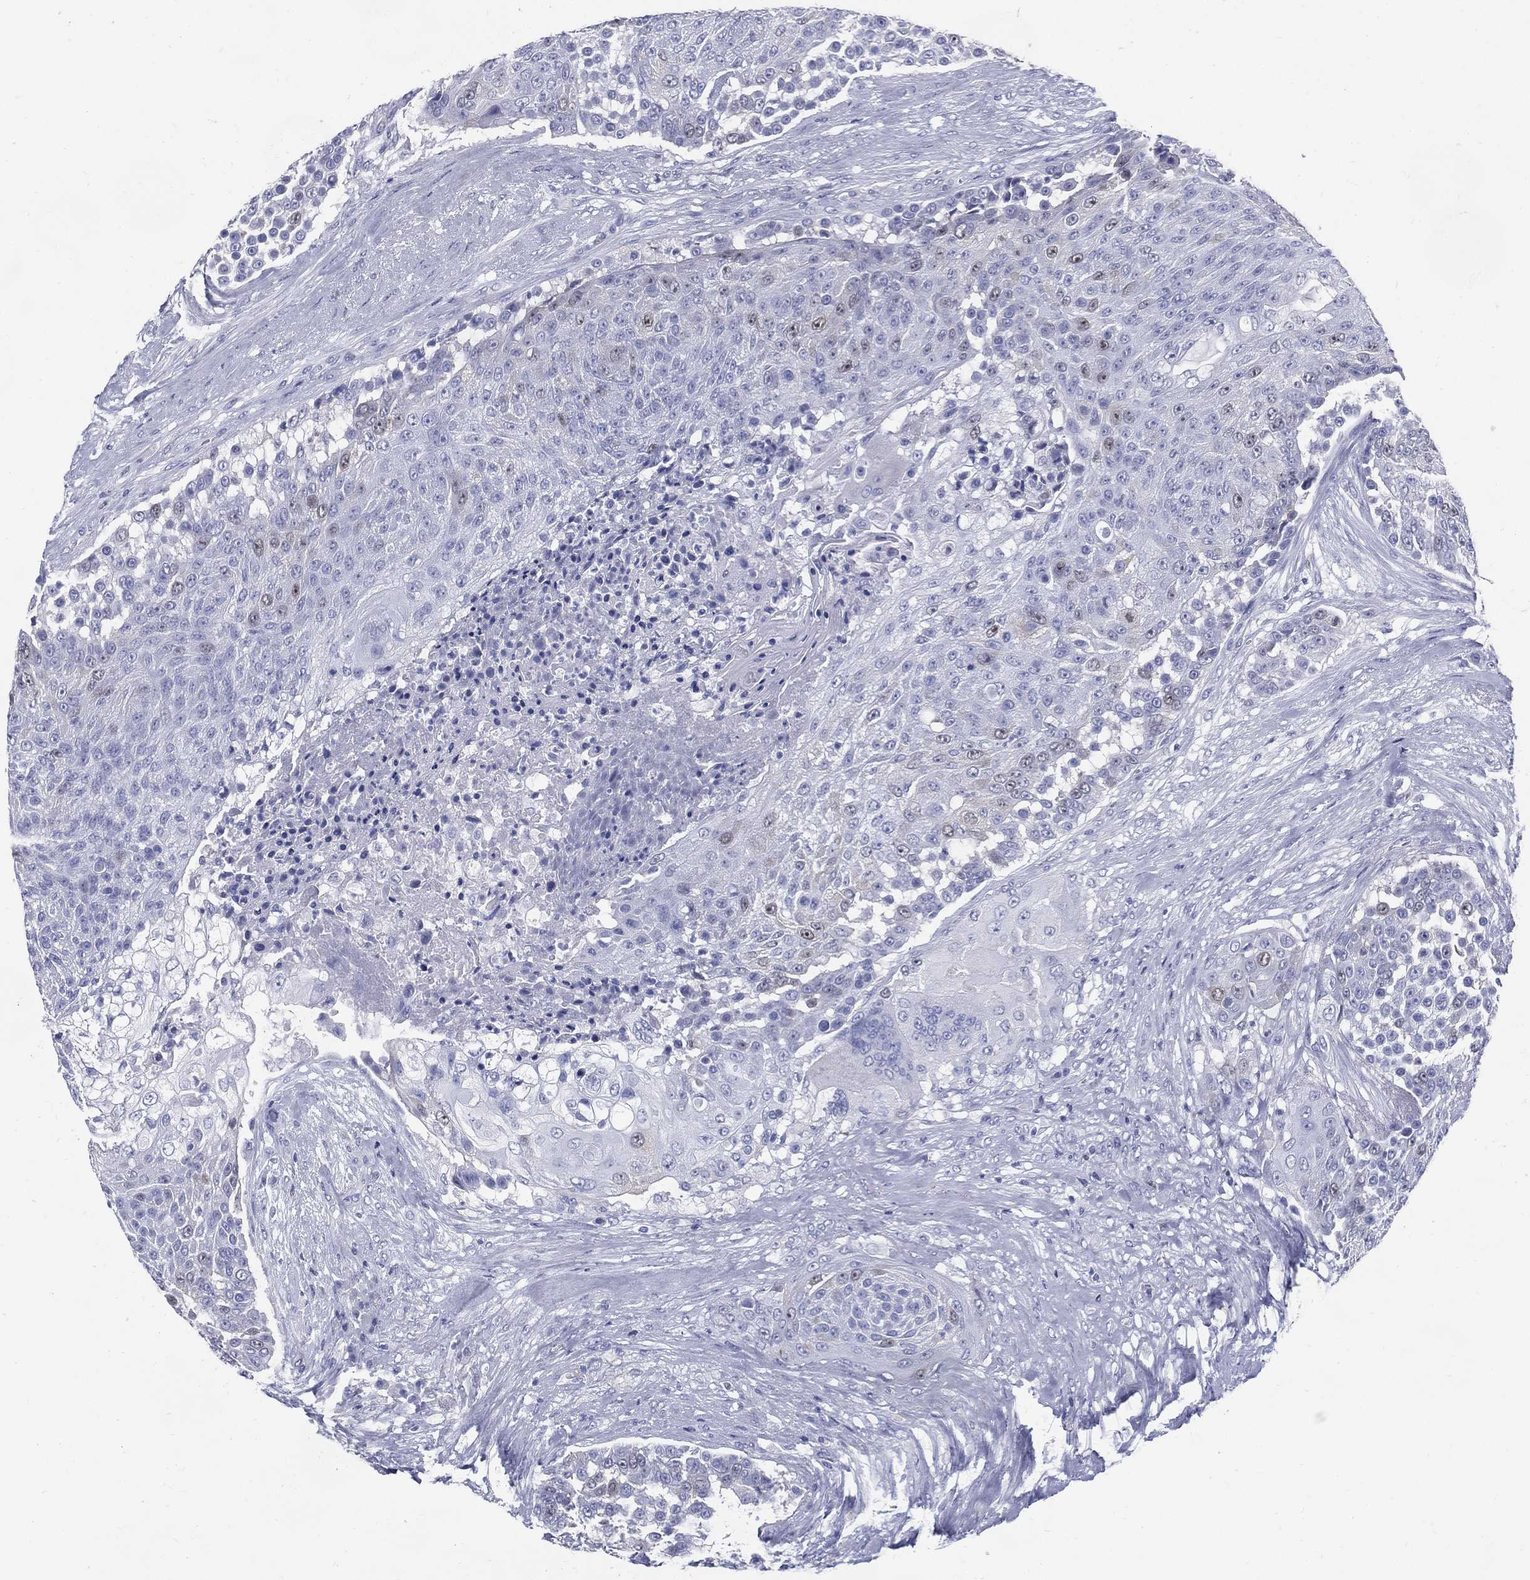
{"staining": {"intensity": "negative", "quantity": "none", "location": "none"}, "tissue": "urothelial cancer", "cell_type": "Tumor cells", "image_type": "cancer", "snomed": [{"axis": "morphology", "description": "Urothelial carcinoma, High grade"}, {"axis": "topography", "description": "Urinary bladder"}], "caption": "Urothelial carcinoma (high-grade) stained for a protein using immunohistochemistry exhibits no expression tumor cells.", "gene": "KIF2C", "patient": {"sex": "female", "age": 63}}